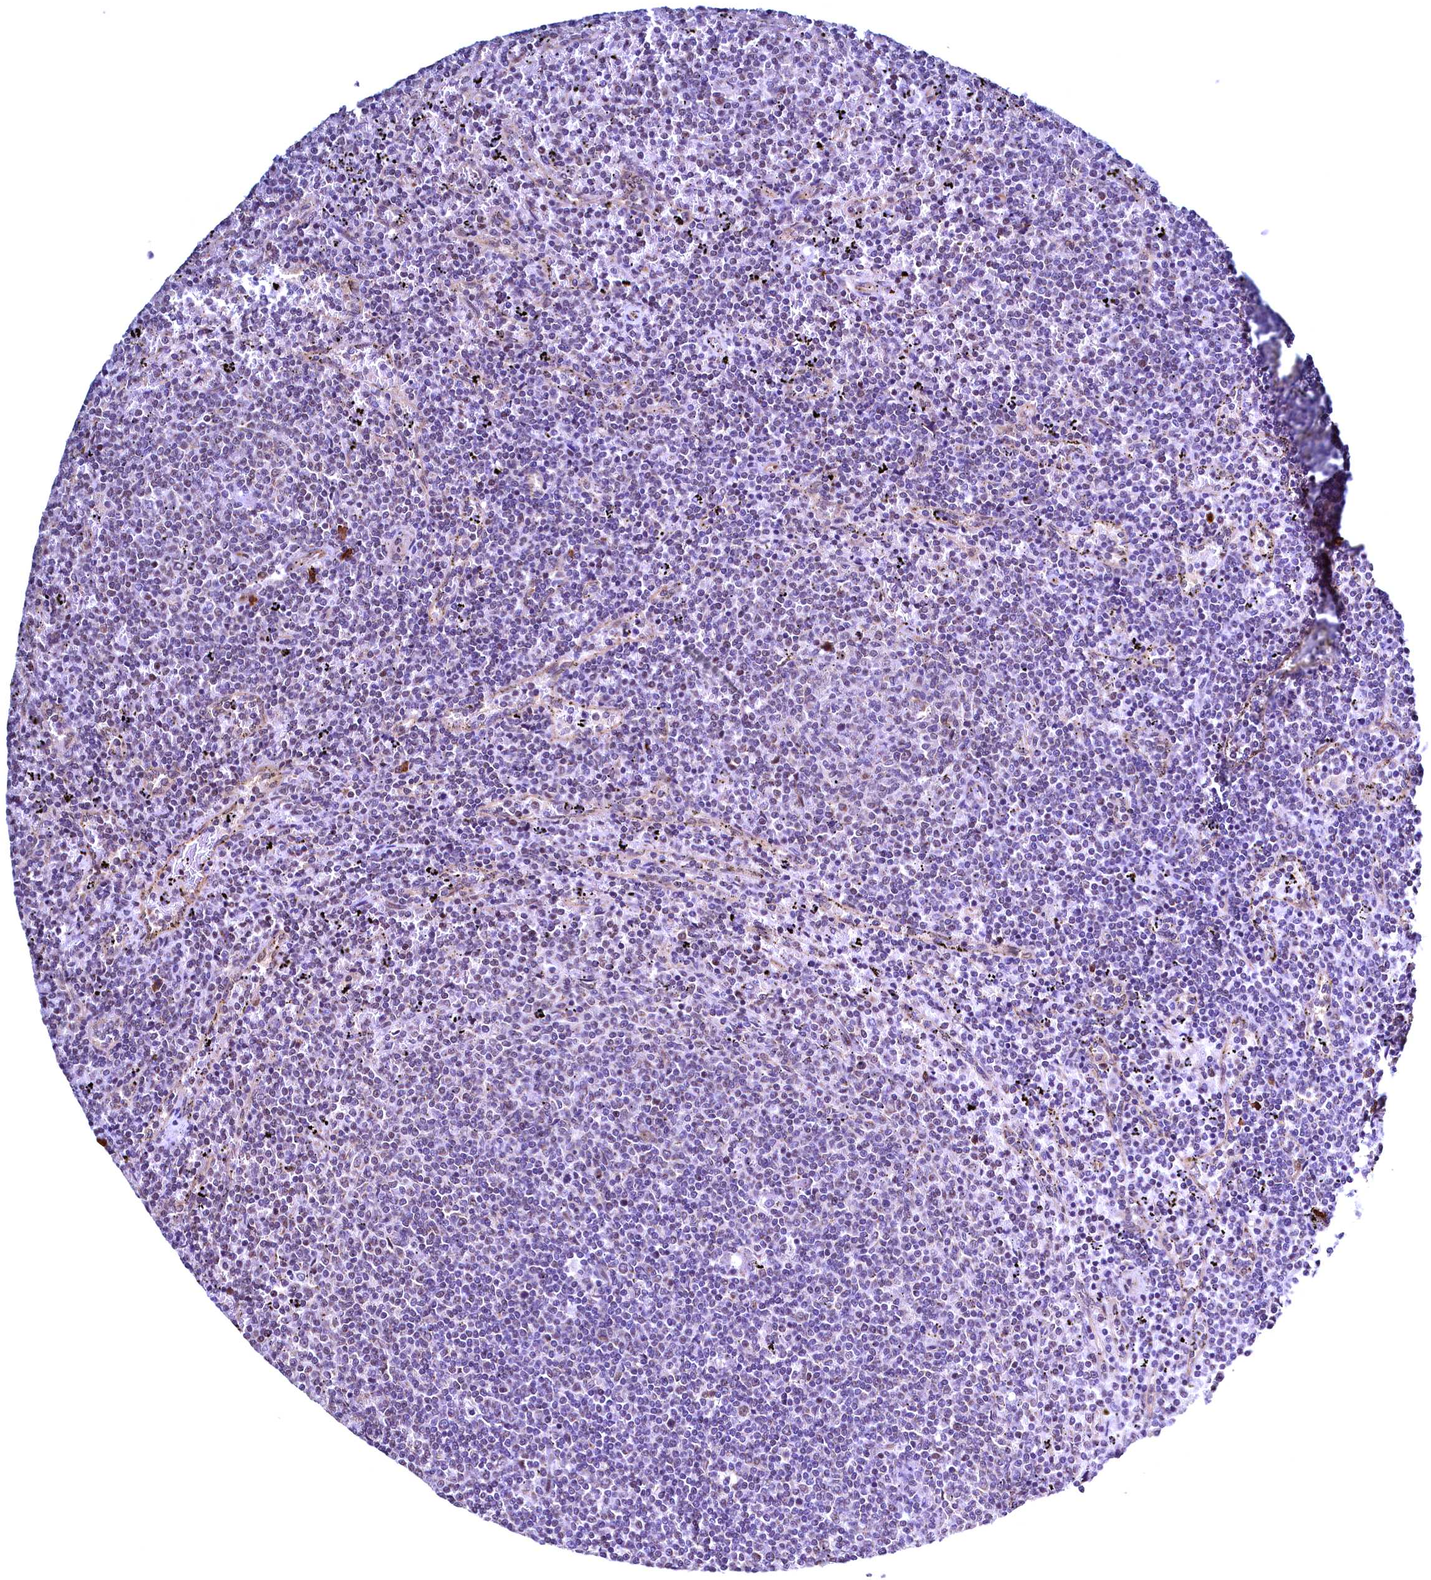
{"staining": {"intensity": "negative", "quantity": "none", "location": "none"}, "tissue": "lymphoma", "cell_type": "Tumor cells", "image_type": "cancer", "snomed": [{"axis": "morphology", "description": "Malignant lymphoma, non-Hodgkin's type, Low grade"}, {"axis": "topography", "description": "Spleen"}], "caption": "Malignant lymphoma, non-Hodgkin's type (low-grade) was stained to show a protein in brown. There is no significant staining in tumor cells.", "gene": "RBFA", "patient": {"sex": "female", "age": 50}}